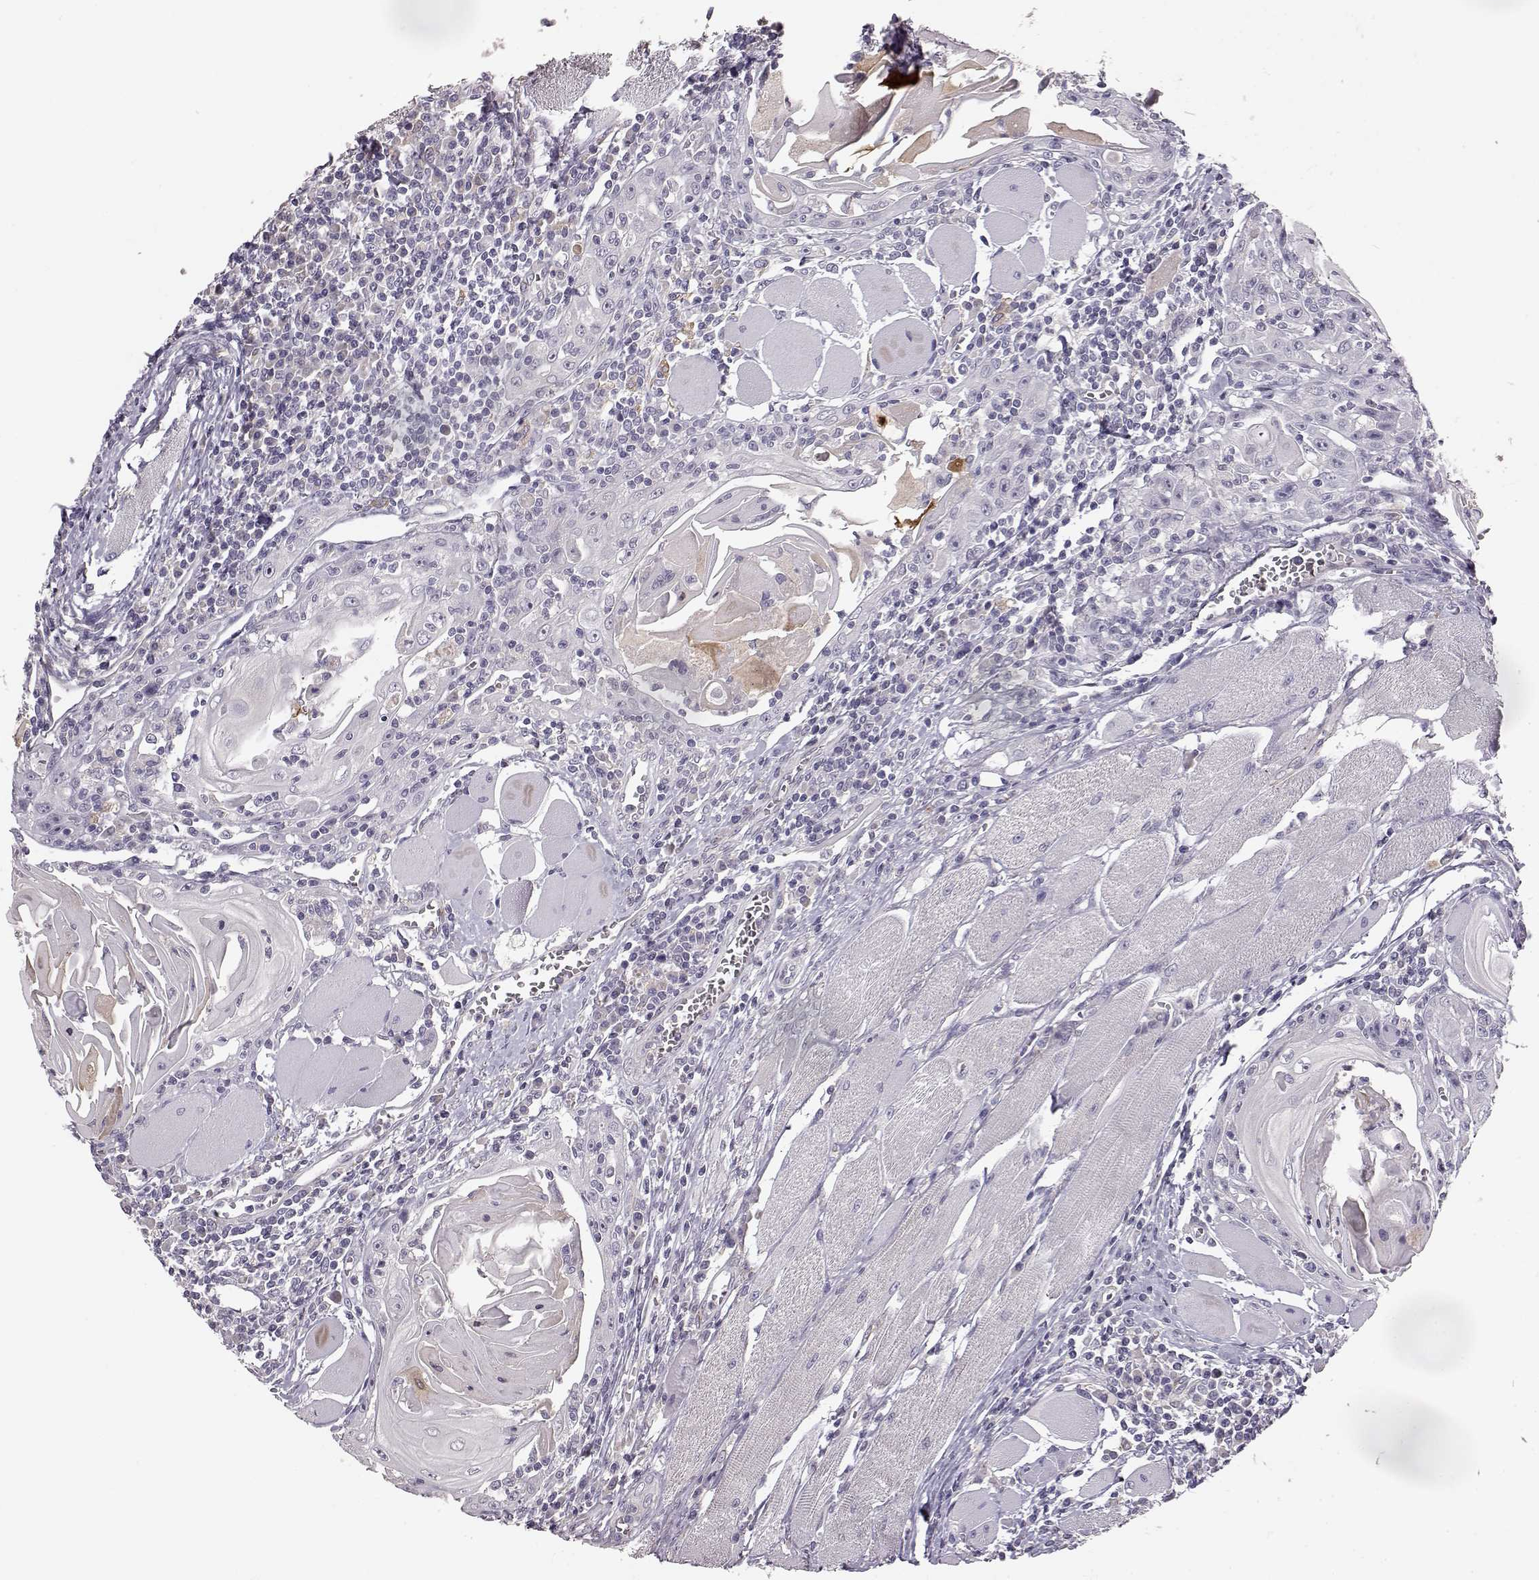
{"staining": {"intensity": "negative", "quantity": "none", "location": "none"}, "tissue": "head and neck cancer", "cell_type": "Tumor cells", "image_type": "cancer", "snomed": [{"axis": "morphology", "description": "Normal tissue, NOS"}, {"axis": "morphology", "description": "Squamous cell carcinoma, NOS"}, {"axis": "topography", "description": "Oral tissue"}, {"axis": "topography", "description": "Head-Neck"}], "caption": "Immunohistochemistry of human squamous cell carcinoma (head and neck) shows no staining in tumor cells. (Brightfield microscopy of DAB (3,3'-diaminobenzidine) IHC at high magnification).", "gene": "GHR", "patient": {"sex": "male", "age": 52}}